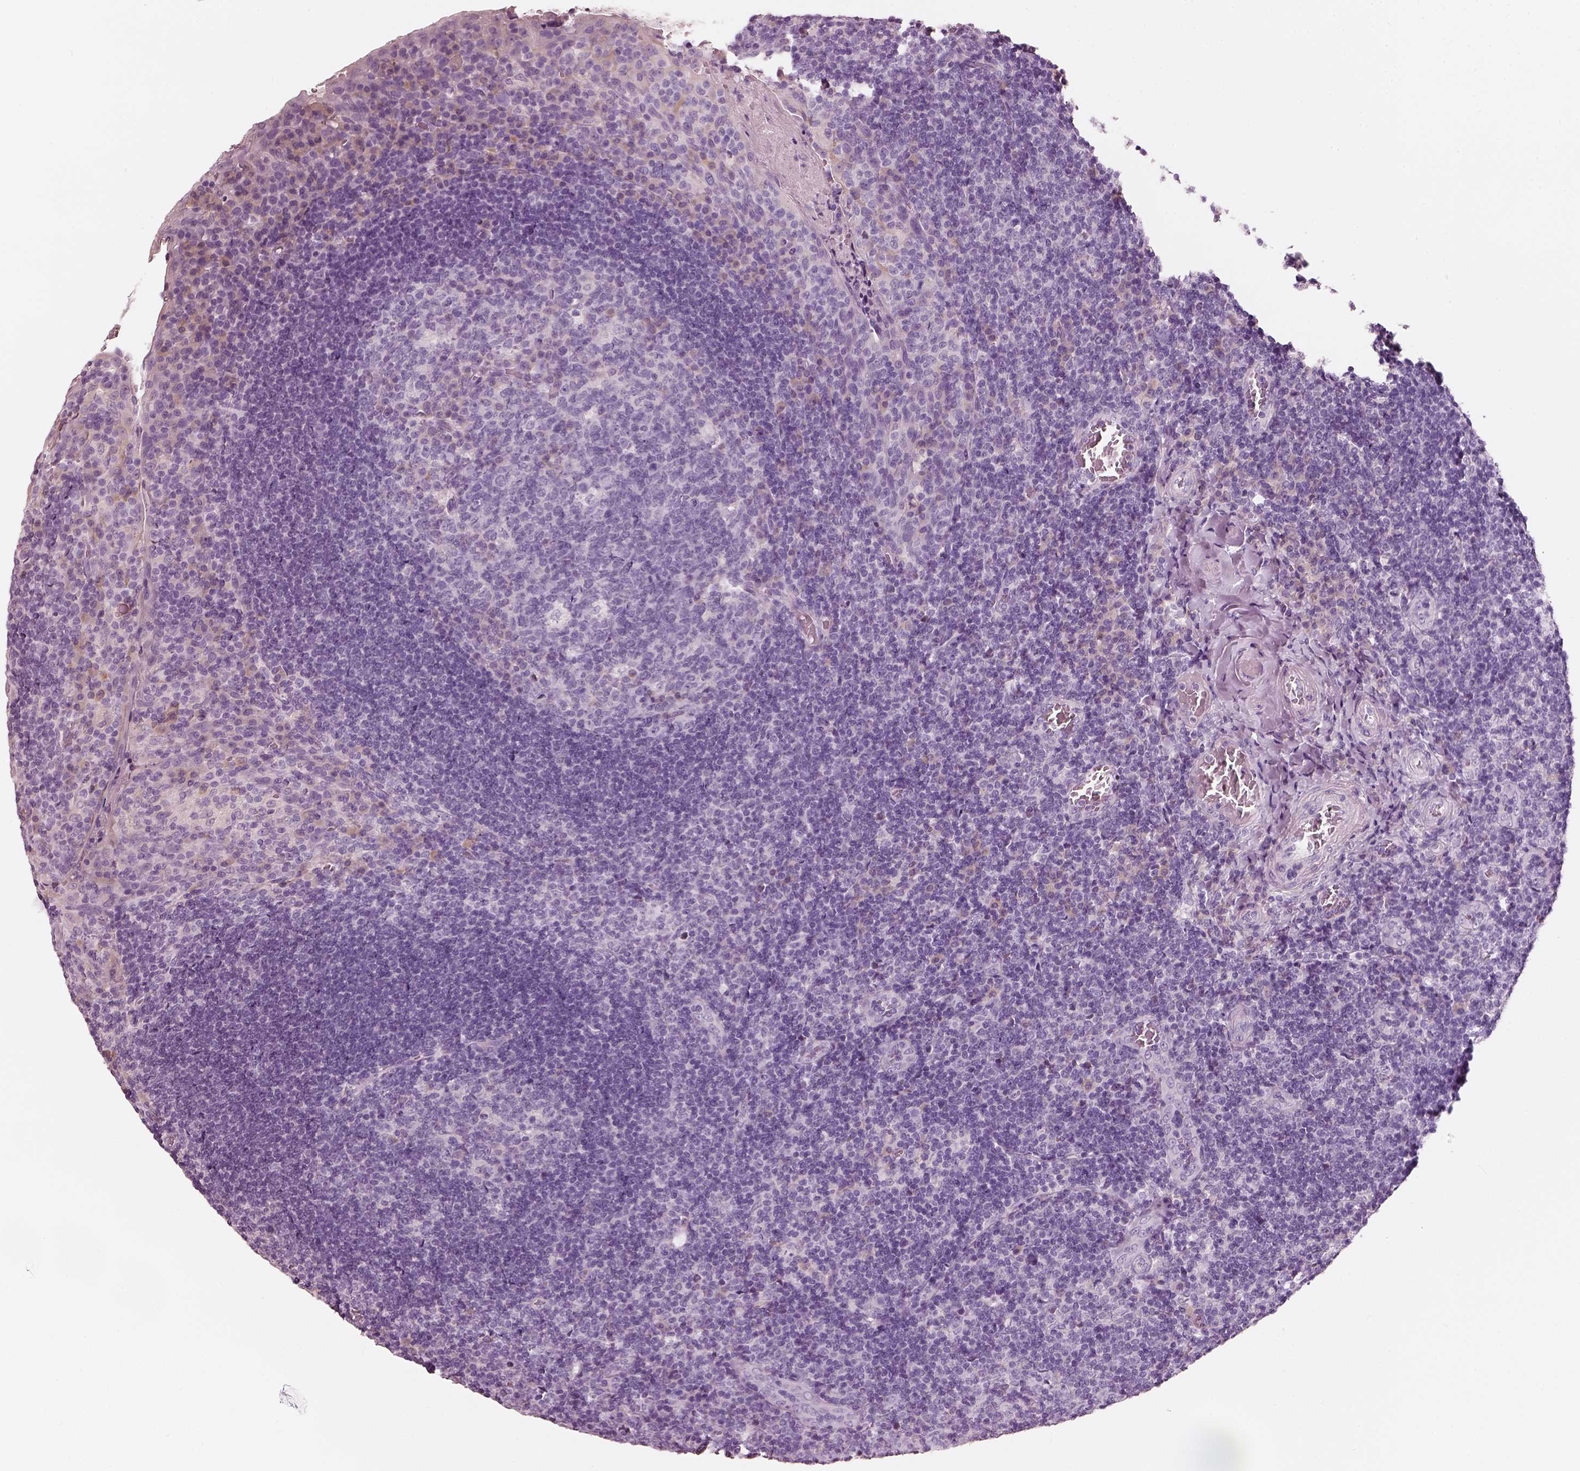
{"staining": {"intensity": "negative", "quantity": "none", "location": "none"}, "tissue": "tonsil", "cell_type": "Germinal center cells", "image_type": "normal", "snomed": [{"axis": "morphology", "description": "Normal tissue, NOS"}, {"axis": "topography", "description": "Tonsil"}], "caption": "Immunohistochemistry of benign human tonsil exhibits no positivity in germinal center cells. (Stains: DAB (3,3'-diaminobenzidine) immunohistochemistry with hematoxylin counter stain, Microscopy: brightfield microscopy at high magnification).", "gene": "PNOC", "patient": {"sex": "male", "age": 17}}